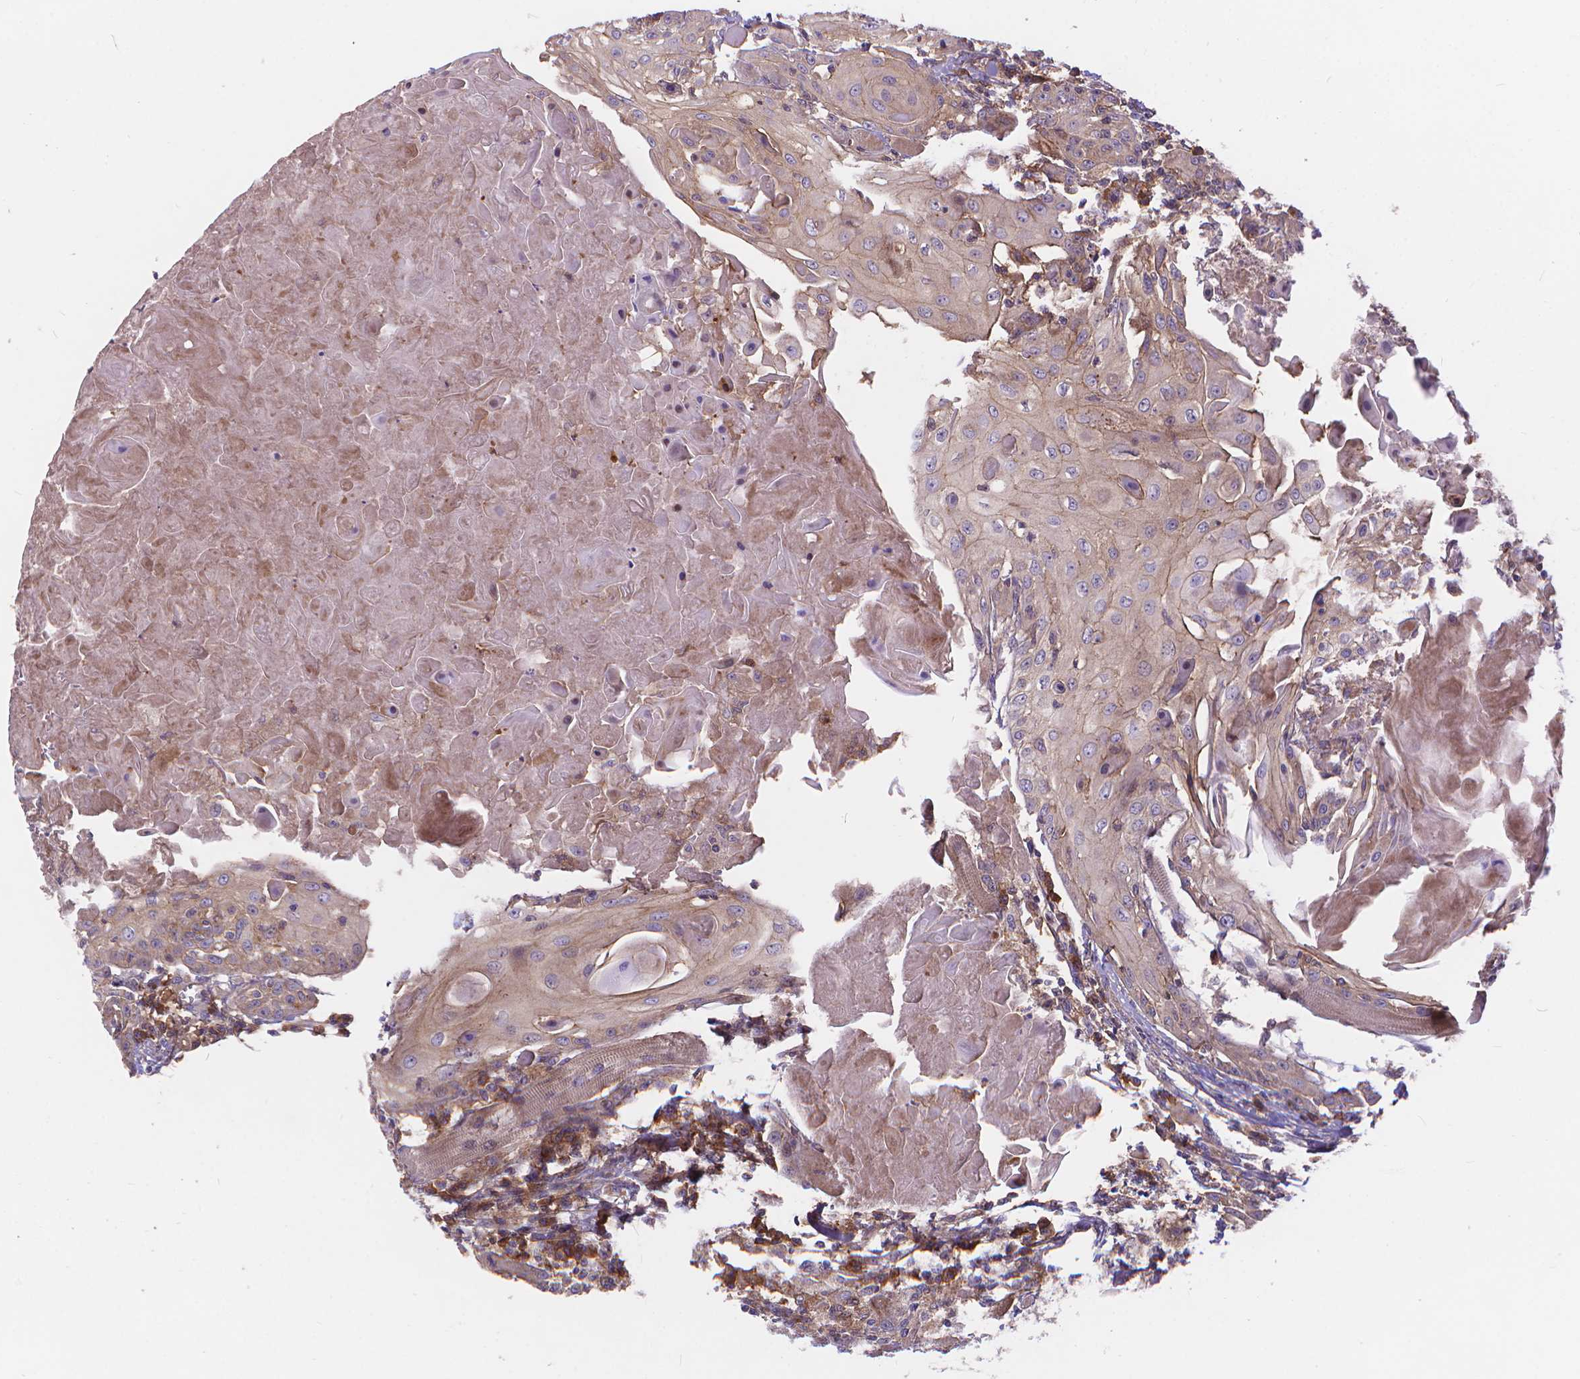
{"staining": {"intensity": "weak", "quantity": "25%-75%", "location": "cytoplasmic/membranous"}, "tissue": "head and neck cancer", "cell_type": "Tumor cells", "image_type": "cancer", "snomed": [{"axis": "morphology", "description": "Squamous cell carcinoma, NOS"}, {"axis": "topography", "description": "Head-Neck"}], "caption": "High-power microscopy captured an IHC image of head and neck cancer (squamous cell carcinoma), revealing weak cytoplasmic/membranous expression in approximately 25%-75% of tumor cells. (DAB = brown stain, brightfield microscopy at high magnification).", "gene": "ARAP1", "patient": {"sex": "female", "age": 80}}